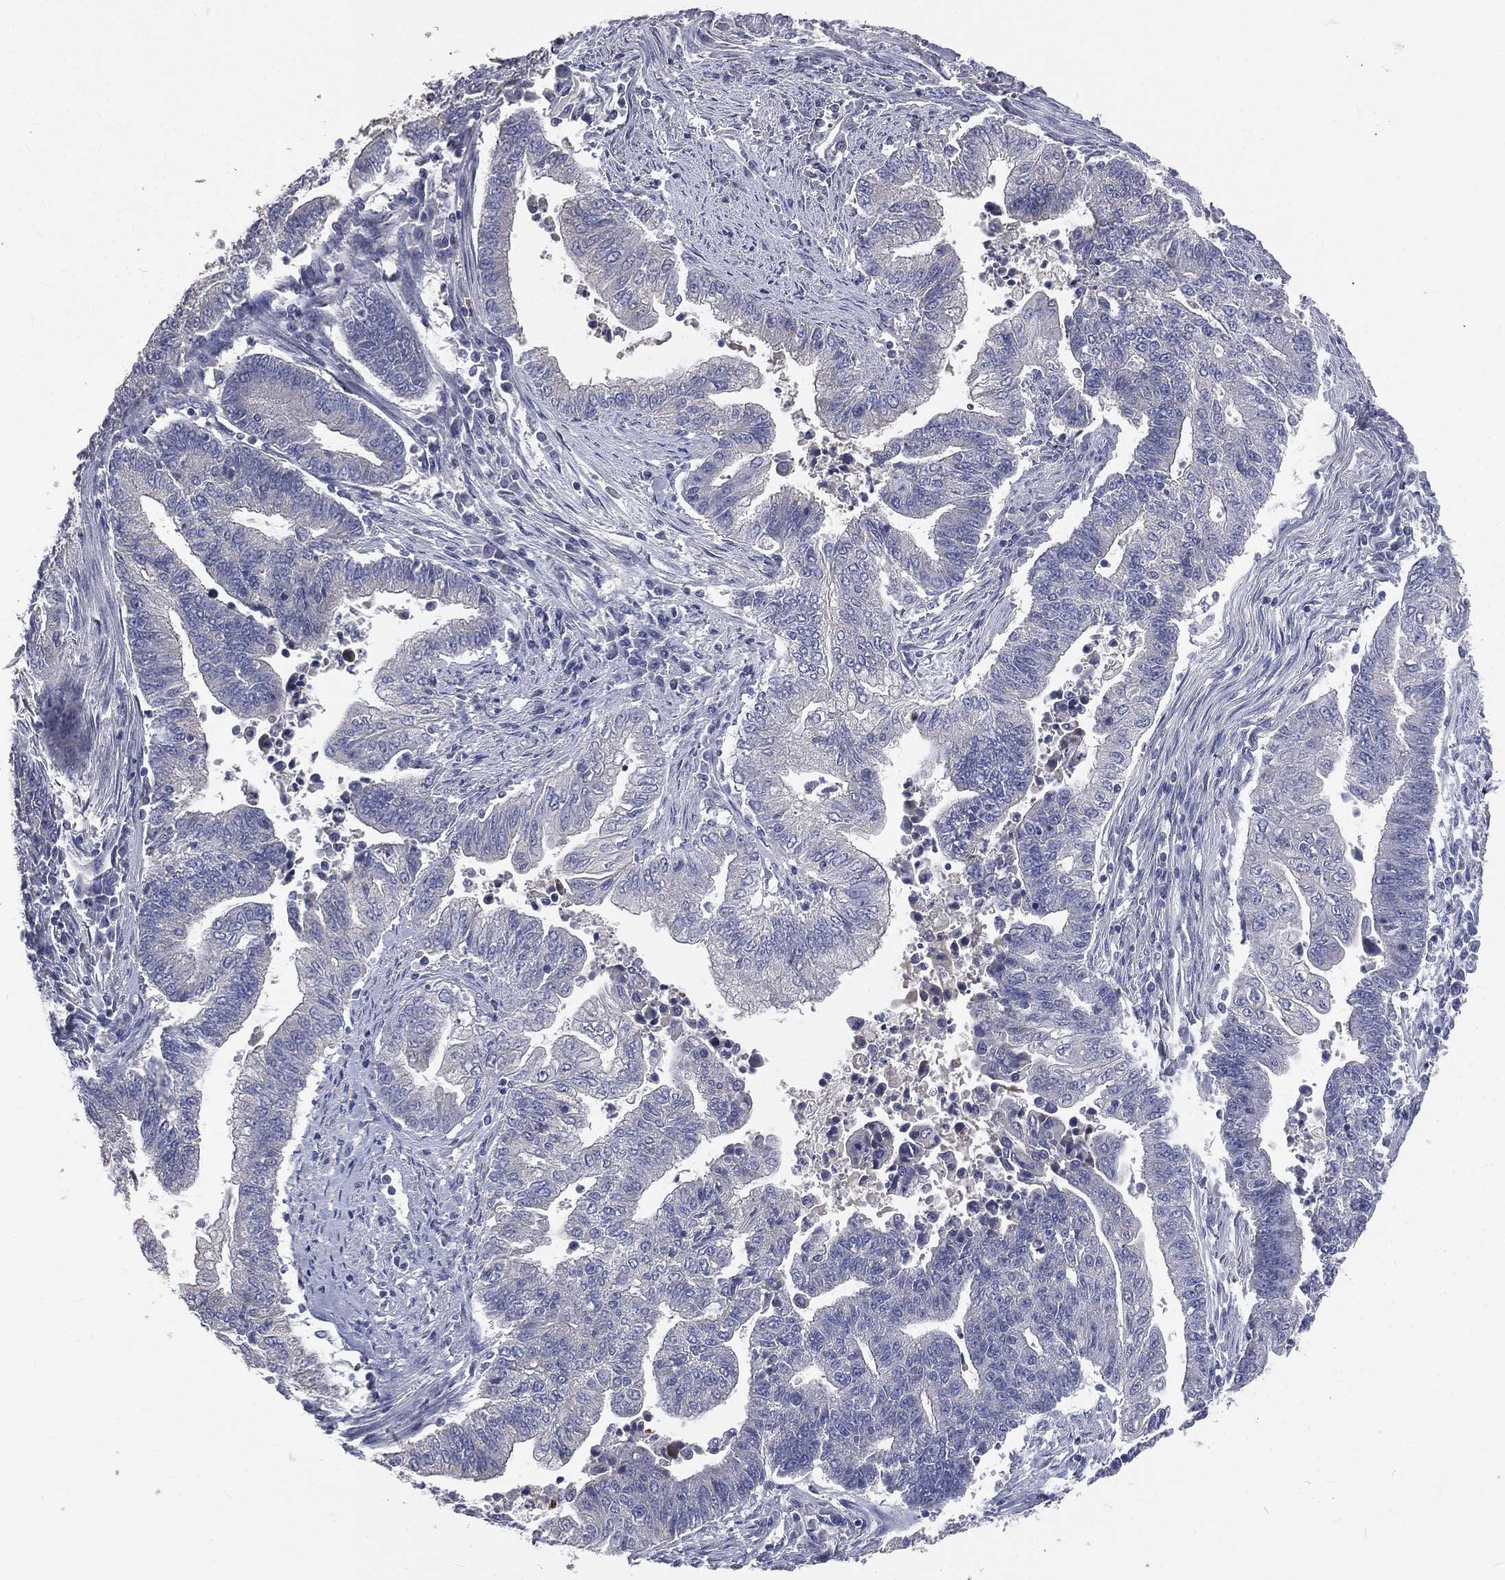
{"staining": {"intensity": "negative", "quantity": "none", "location": "none"}, "tissue": "endometrial cancer", "cell_type": "Tumor cells", "image_type": "cancer", "snomed": [{"axis": "morphology", "description": "Adenocarcinoma, NOS"}, {"axis": "topography", "description": "Uterus"}, {"axis": "topography", "description": "Endometrium"}], "caption": "This micrograph is of endometrial cancer (adenocarcinoma) stained with immunohistochemistry to label a protein in brown with the nuclei are counter-stained blue. There is no expression in tumor cells.", "gene": "CROCC", "patient": {"sex": "female", "age": 54}}